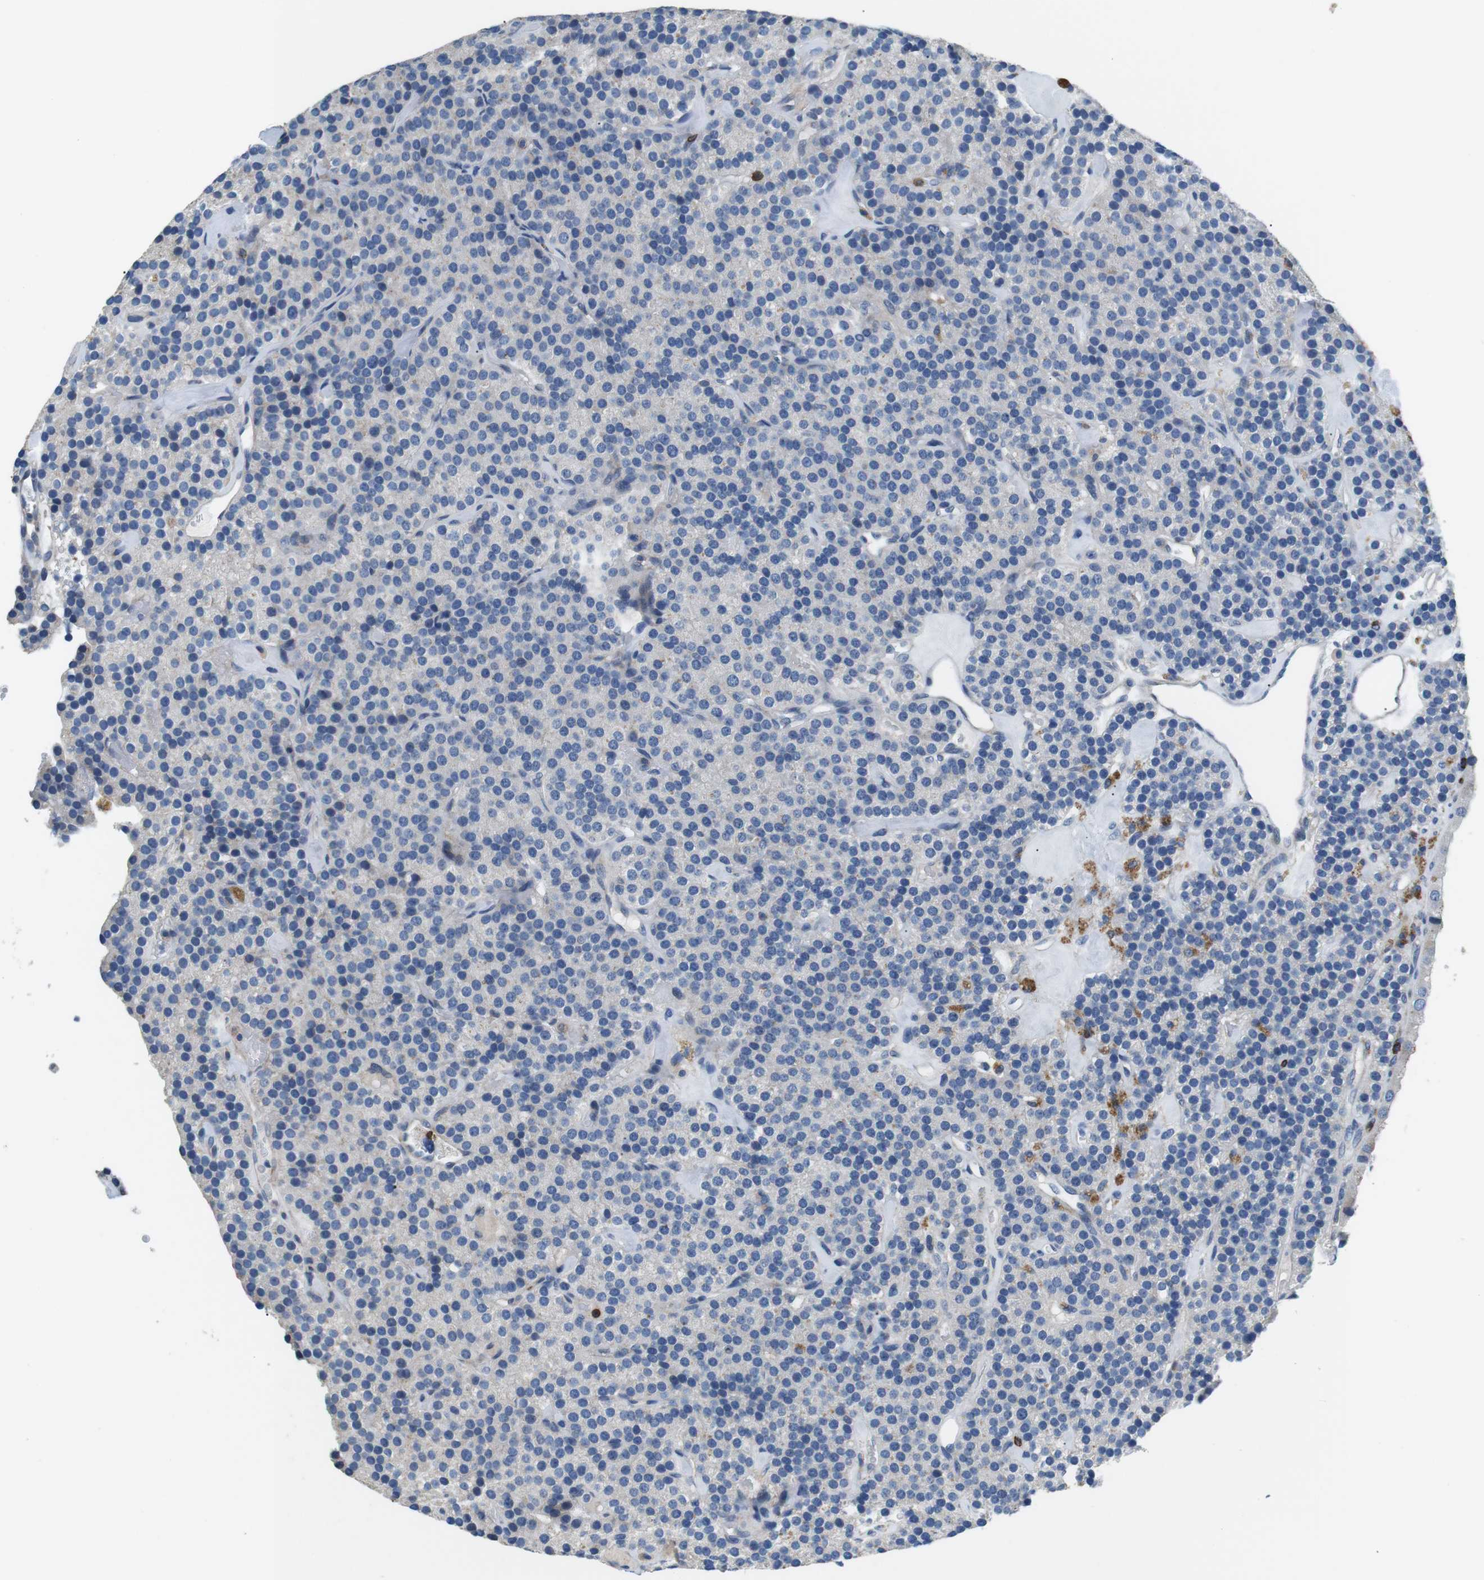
{"staining": {"intensity": "negative", "quantity": "none", "location": "none"}, "tissue": "parathyroid gland", "cell_type": "Glandular cells", "image_type": "normal", "snomed": [{"axis": "morphology", "description": "Normal tissue, NOS"}, {"axis": "morphology", "description": "Adenoma, NOS"}, {"axis": "topography", "description": "Parathyroid gland"}], "caption": "This is an immunohistochemistry (IHC) photomicrograph of benign human parathyroid gland. There is no staining in glandular cells.", "gene": "CD6", "patient": {"sex": "female", "age": 86}}